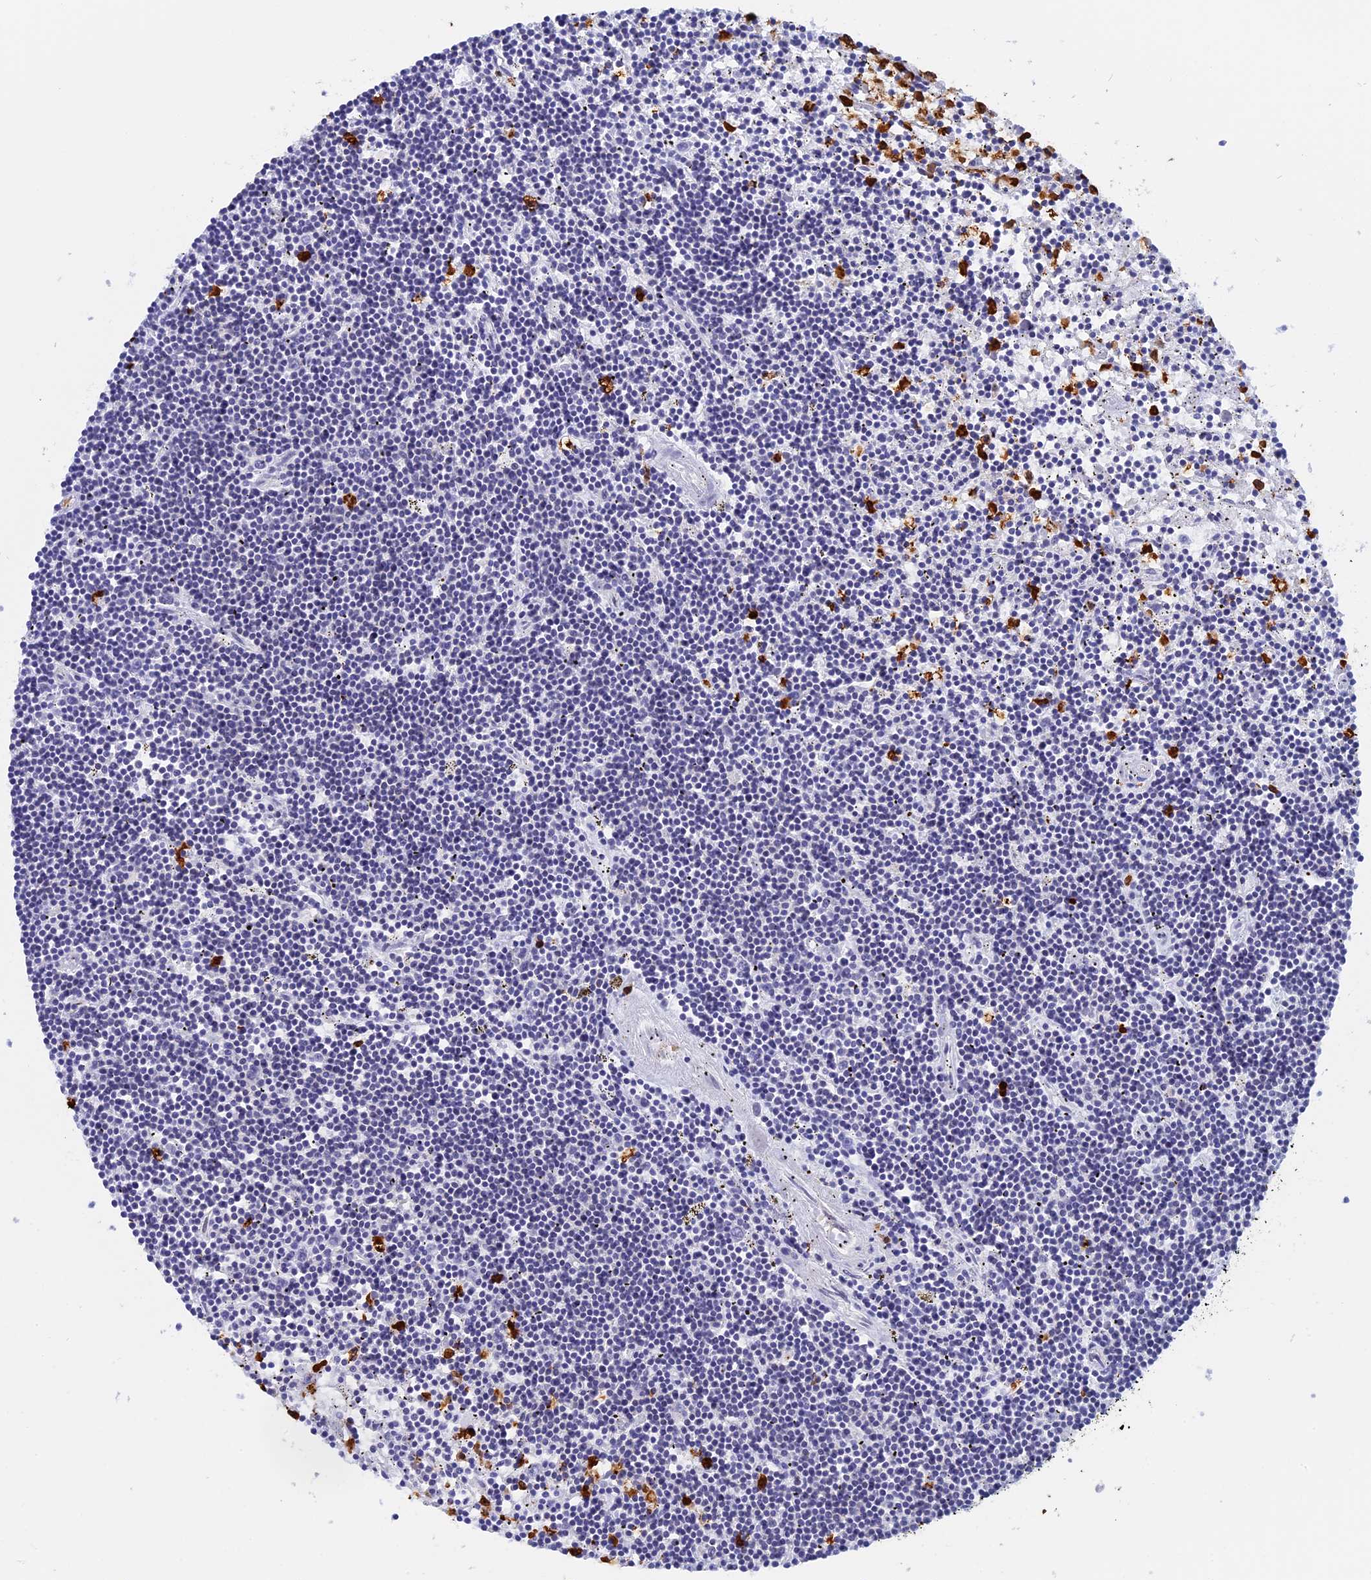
{"staining": {"intensity": "negative", "quantity": "none", "location": "none"}, "tissue": "lymphoma", "cell_type": "Tumor cells", "image_type": "cancer", "snomed": [{"axis": "morphology", "description": "Malignant lymphoma, non-Hodgkin's type, Low grade"}, {"axis": "topography", "description": "Spleen"}], "caption": "Lymphoma stained for a protein using IHC reveals no positivity tumor cells.", "gene": "SLC26A1", "patient": {"sex": "male", "age": 76}}